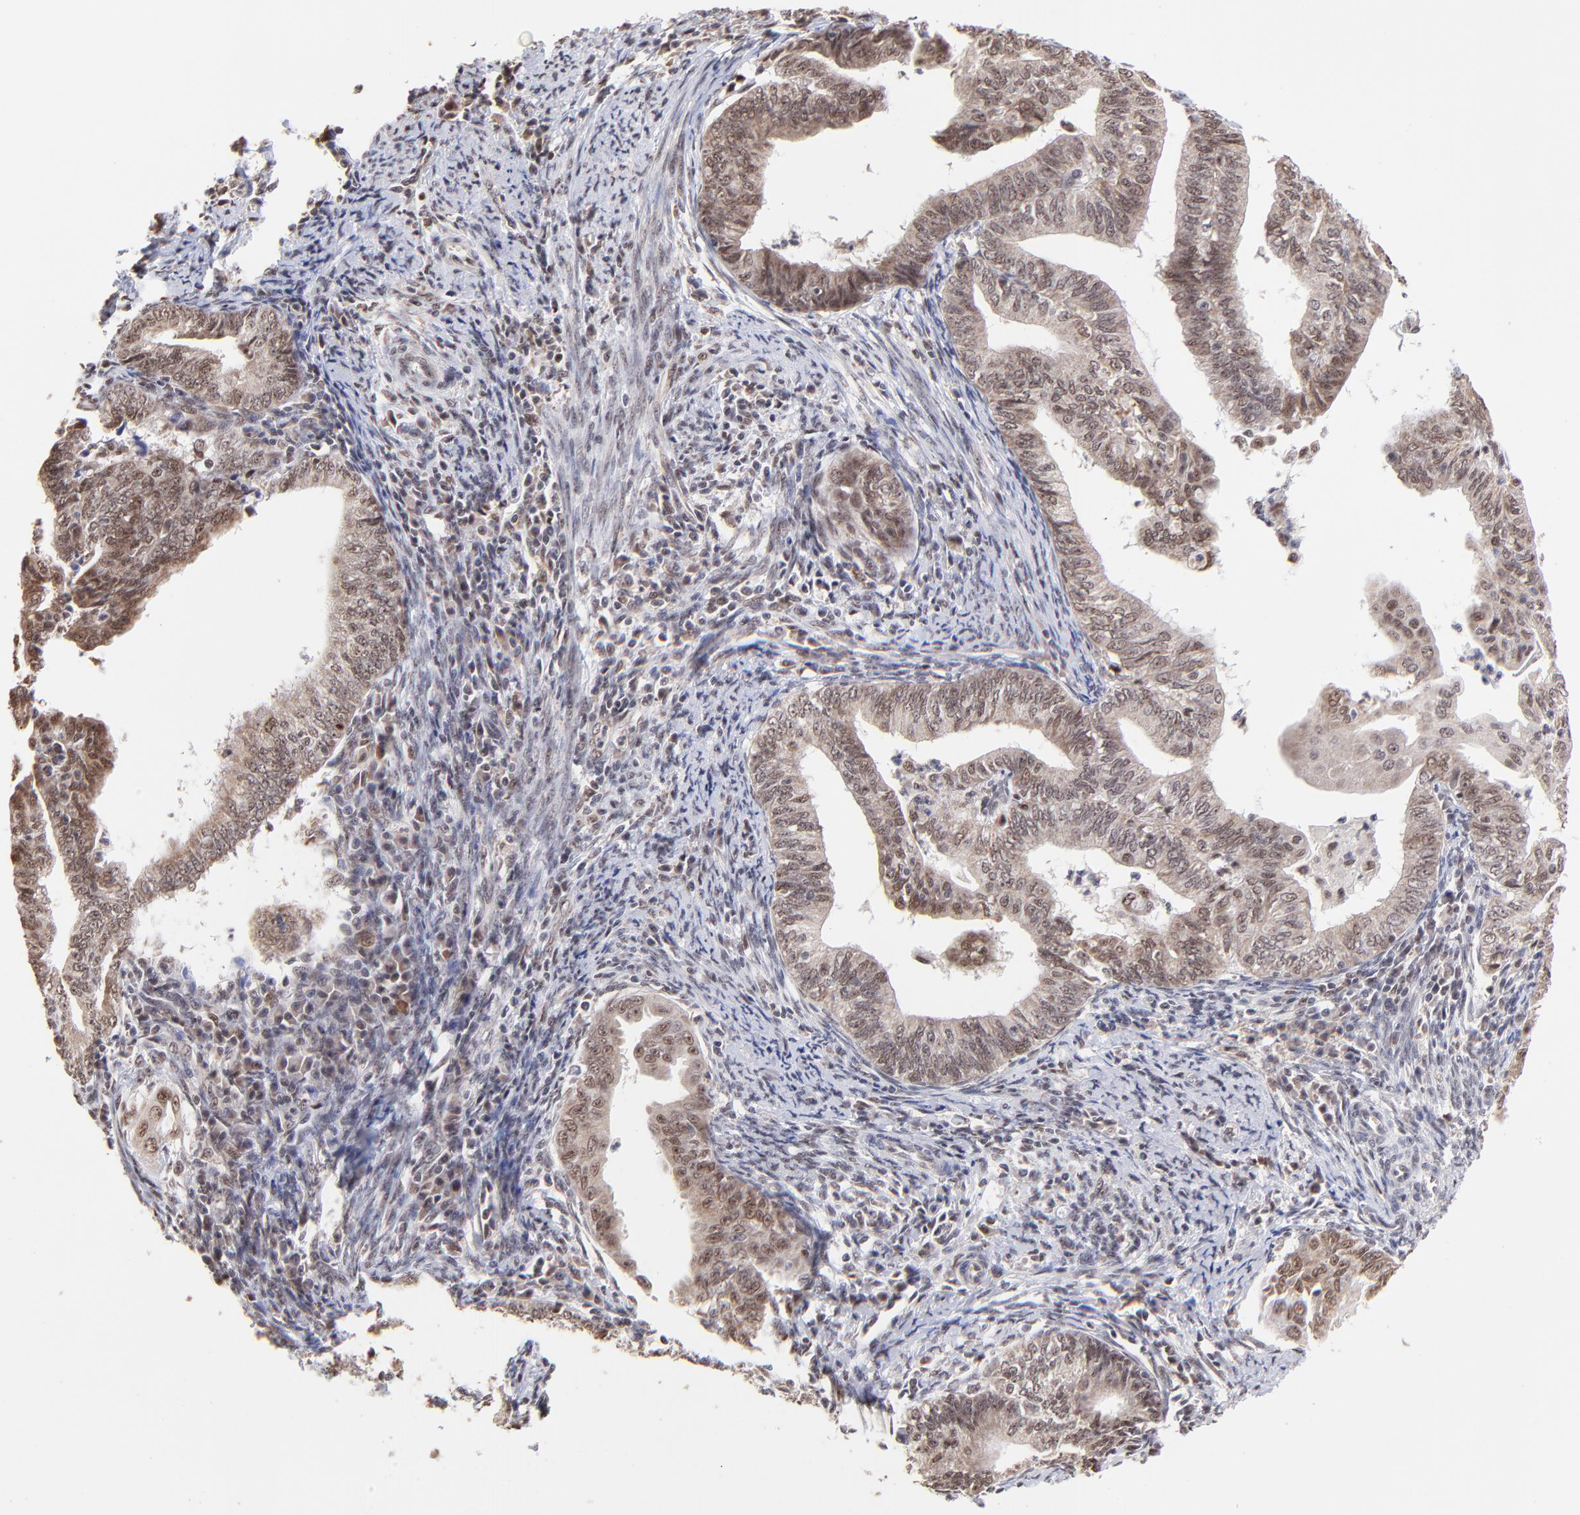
{"staining": {"intensity": "weak", "quantity": ">75%", "location": "cytoplasmic/membranous,nuclear"}, "tissue": "endometrial cancer", "cell_type": "Tumor cells", "image_type": "cancer", "snomed": [{"axis": "morphology", "description": "Adenocarcinoma, NOS"}, {"axis": "topography", "description": "Endometrium"}], "caption": "IHC staining of adenocarcinoma (endometrial), which exhibits low levels of weak cytoplasmic/membranous and nuclear expression in about >75% of tumor cells indicating weak cytoplasmic/membranous and nuclear protein expression. The staining was performed using DAB (brown) for protein detection and nuclei were counterstained in hematoxylin (blue).", "gene": "ZNF670", "patient": {"sex": "female", "age": 66}}